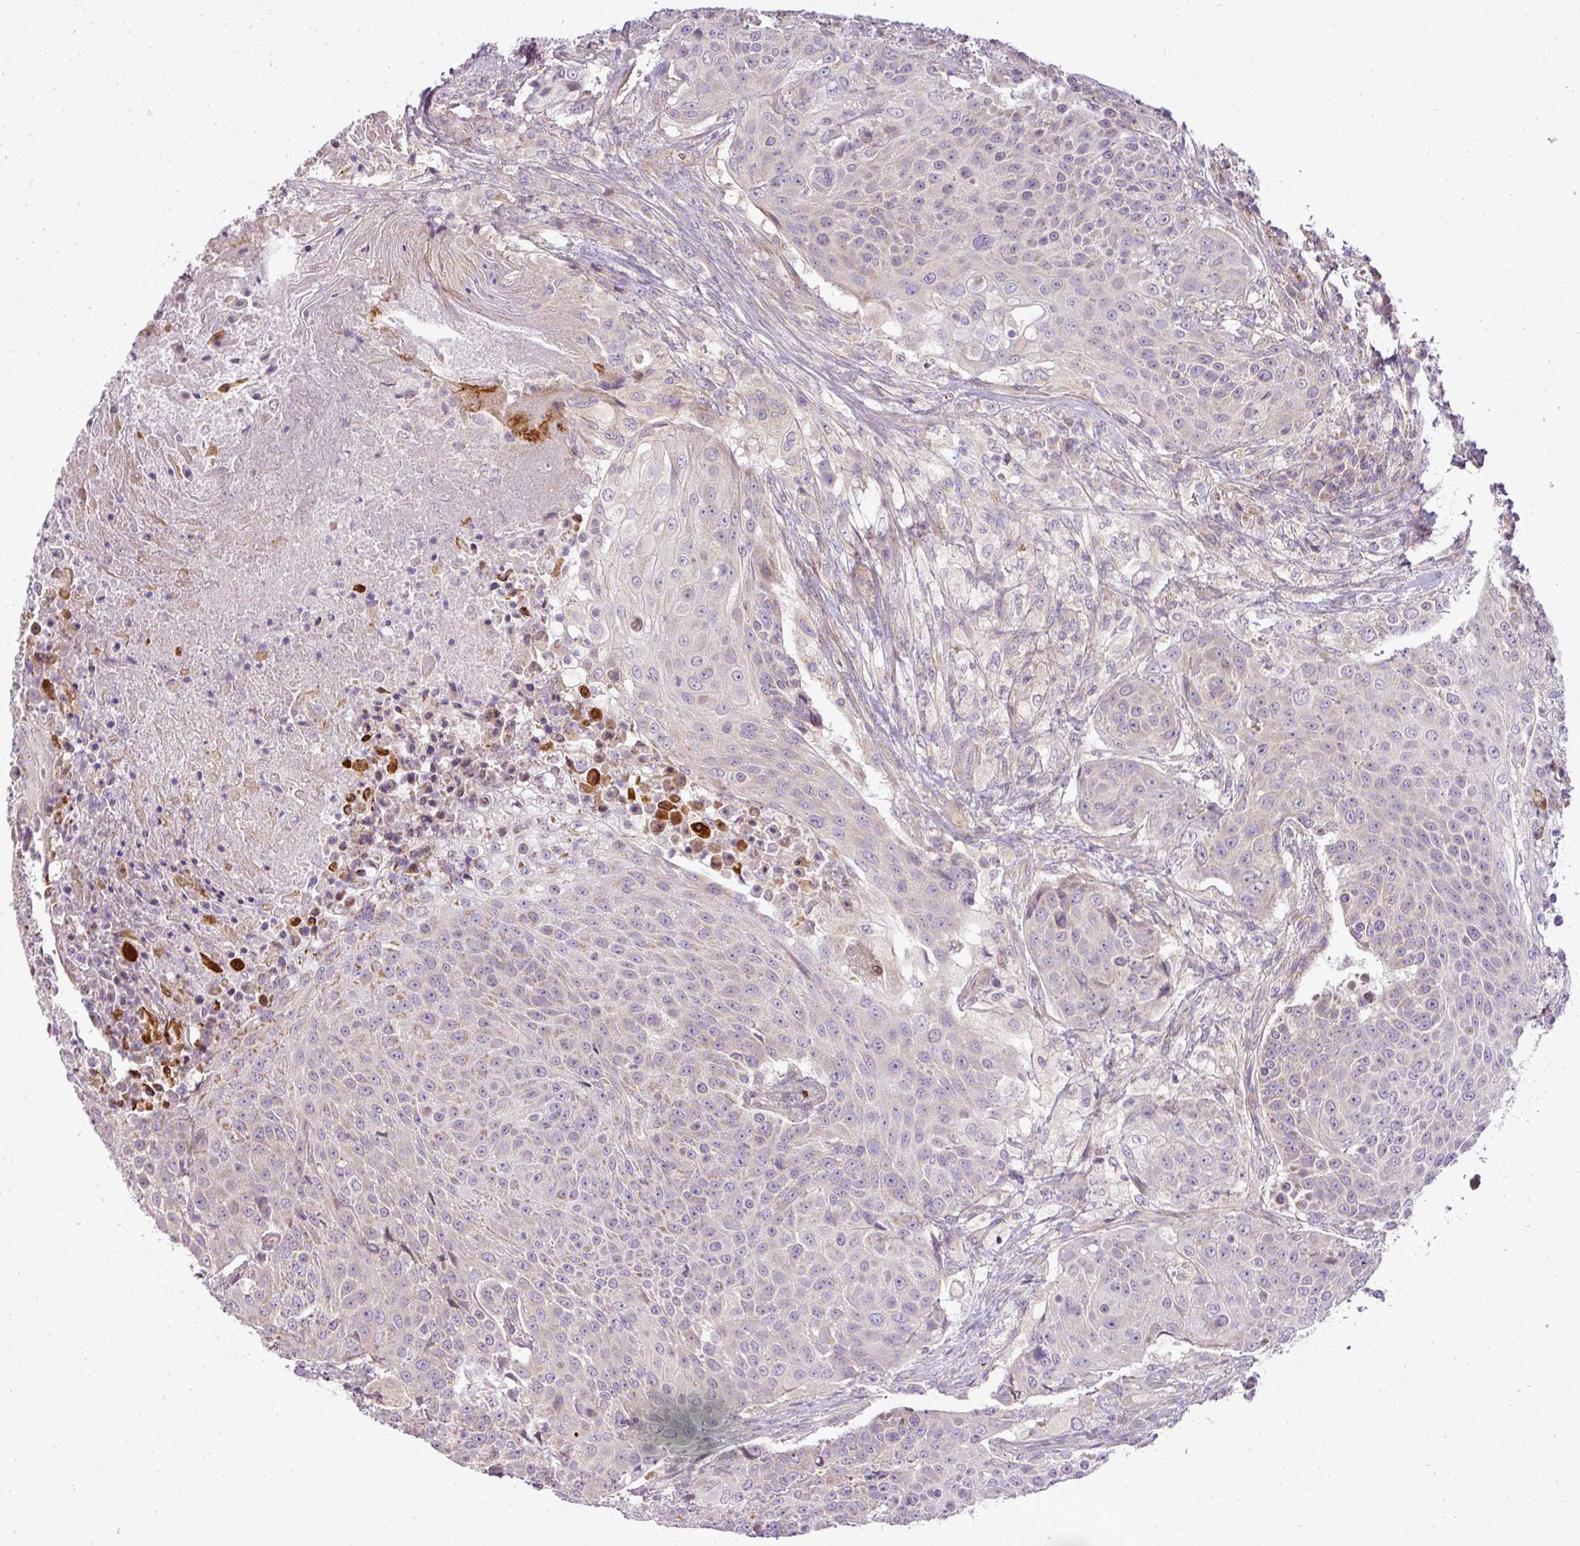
{"staining": {"intensity": "weak", "quantity": "<25%", "location": "cytoplasmic/membranous"}, "tissue": "urothelial cancer", "cell_type": "Tumor cells", "image_type": "cancer", "snomed": [{"axis": "morphology", "description": "Urothelial carcinoma, High grade"}, {"axis": "topography", "description": "Urinary bladder"}], "caption": "DAB (3,3'-diaminobenzidine) immunohistochemical staining of urothelial cancer reveals no significant positivity in tumor cells.", "gene": "ZDHHC1", "patient": {"sex": "female", "age": 63}}